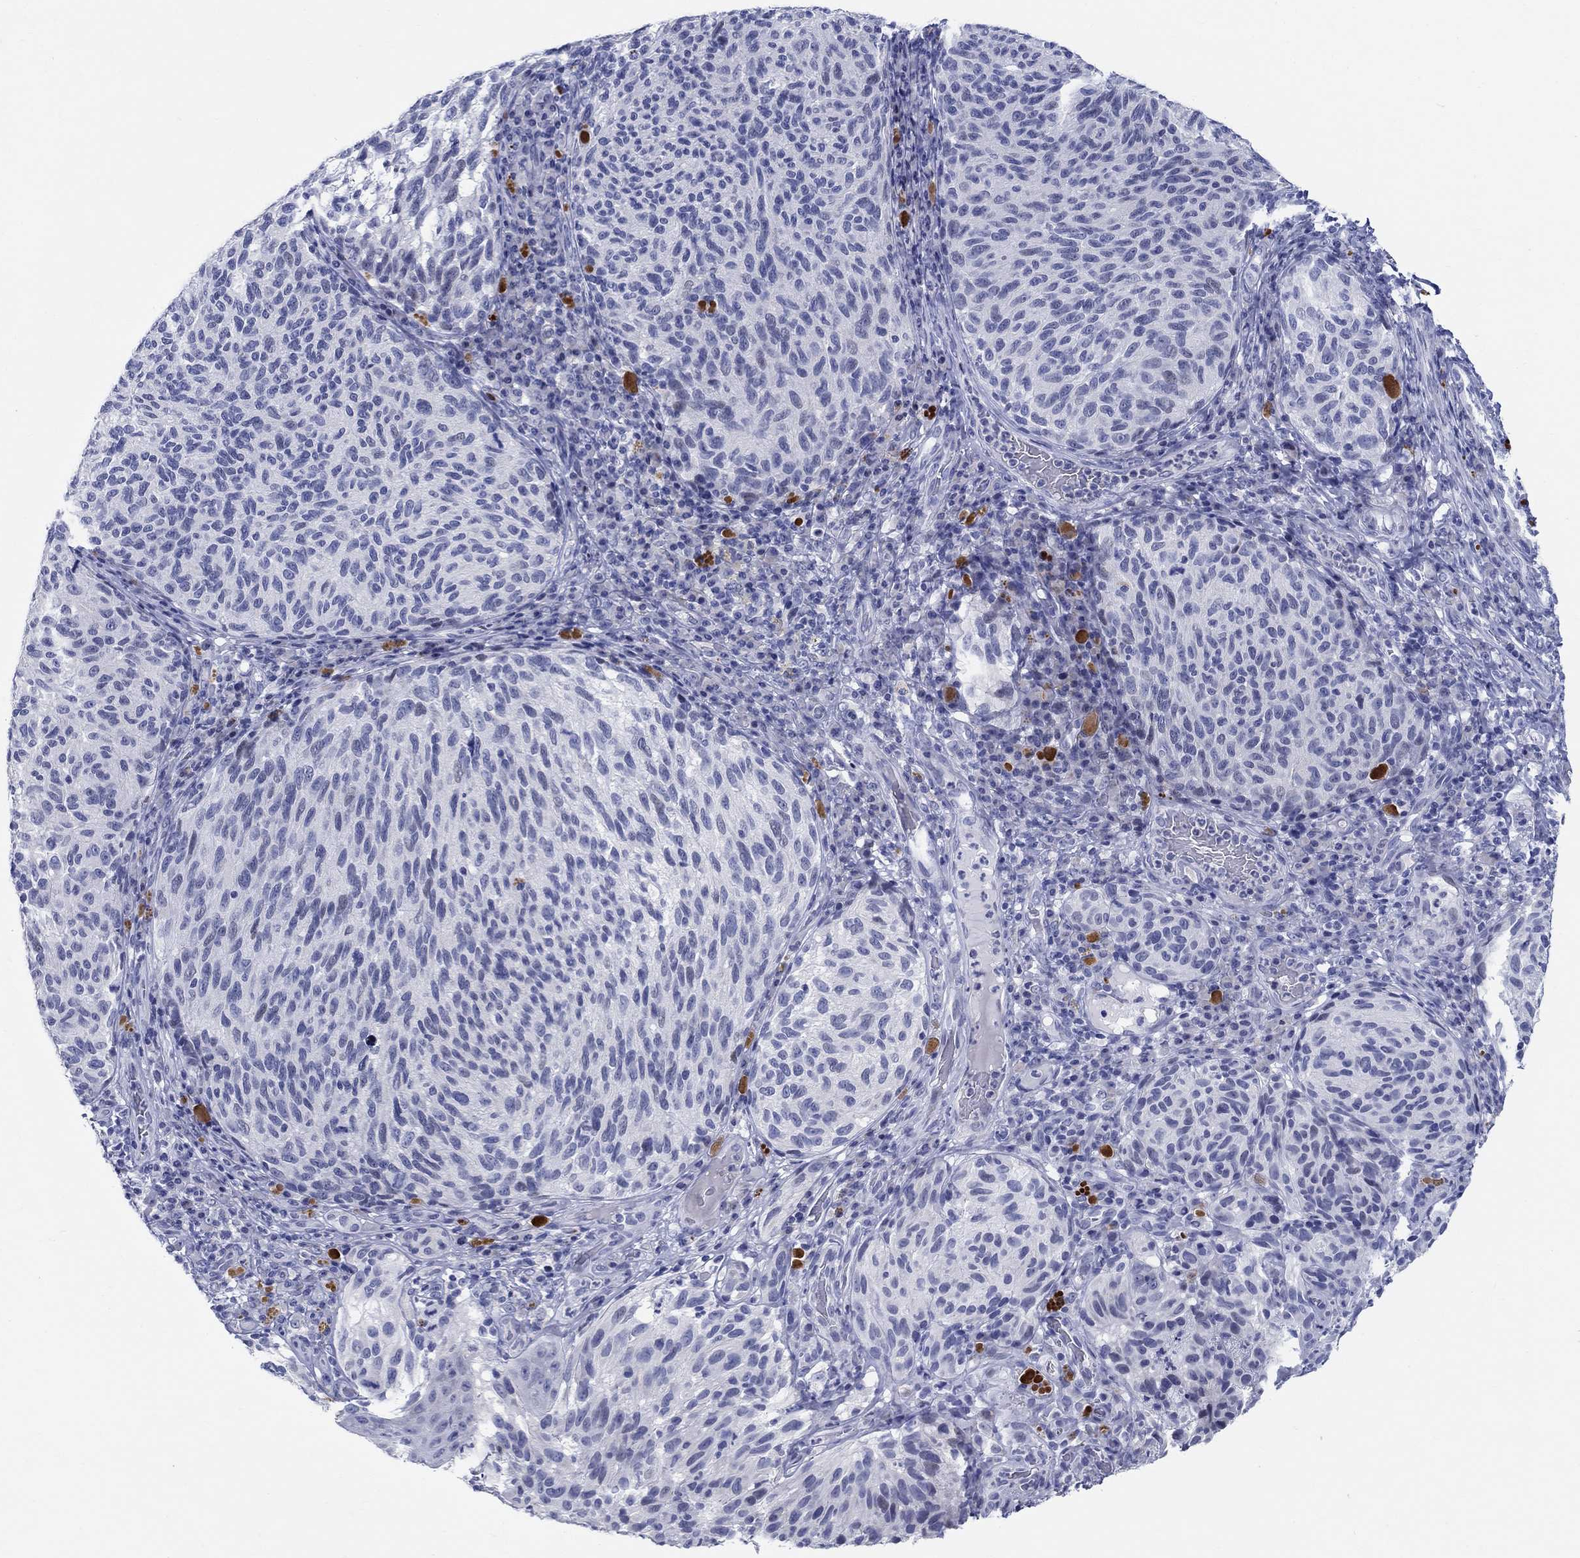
{"staining": {"intensity": "negative", "quantity": "none", "location": "none"}, "tissue": "melanoma", "cell_type": "Tumor cells", "image_type": "cancer", "snomed": [{"axis": "morphology", "description": "Malignant melanoma, NOS"}, {"axis": "topography", "description": "Skin"}], "caption": "A high-resolution micrograph shows IHC staining of malignant melanoma, which displays no significant expression in tumor cells.", "gene": "CRYGS", "patient": {"sex": "female", "age": 73}}